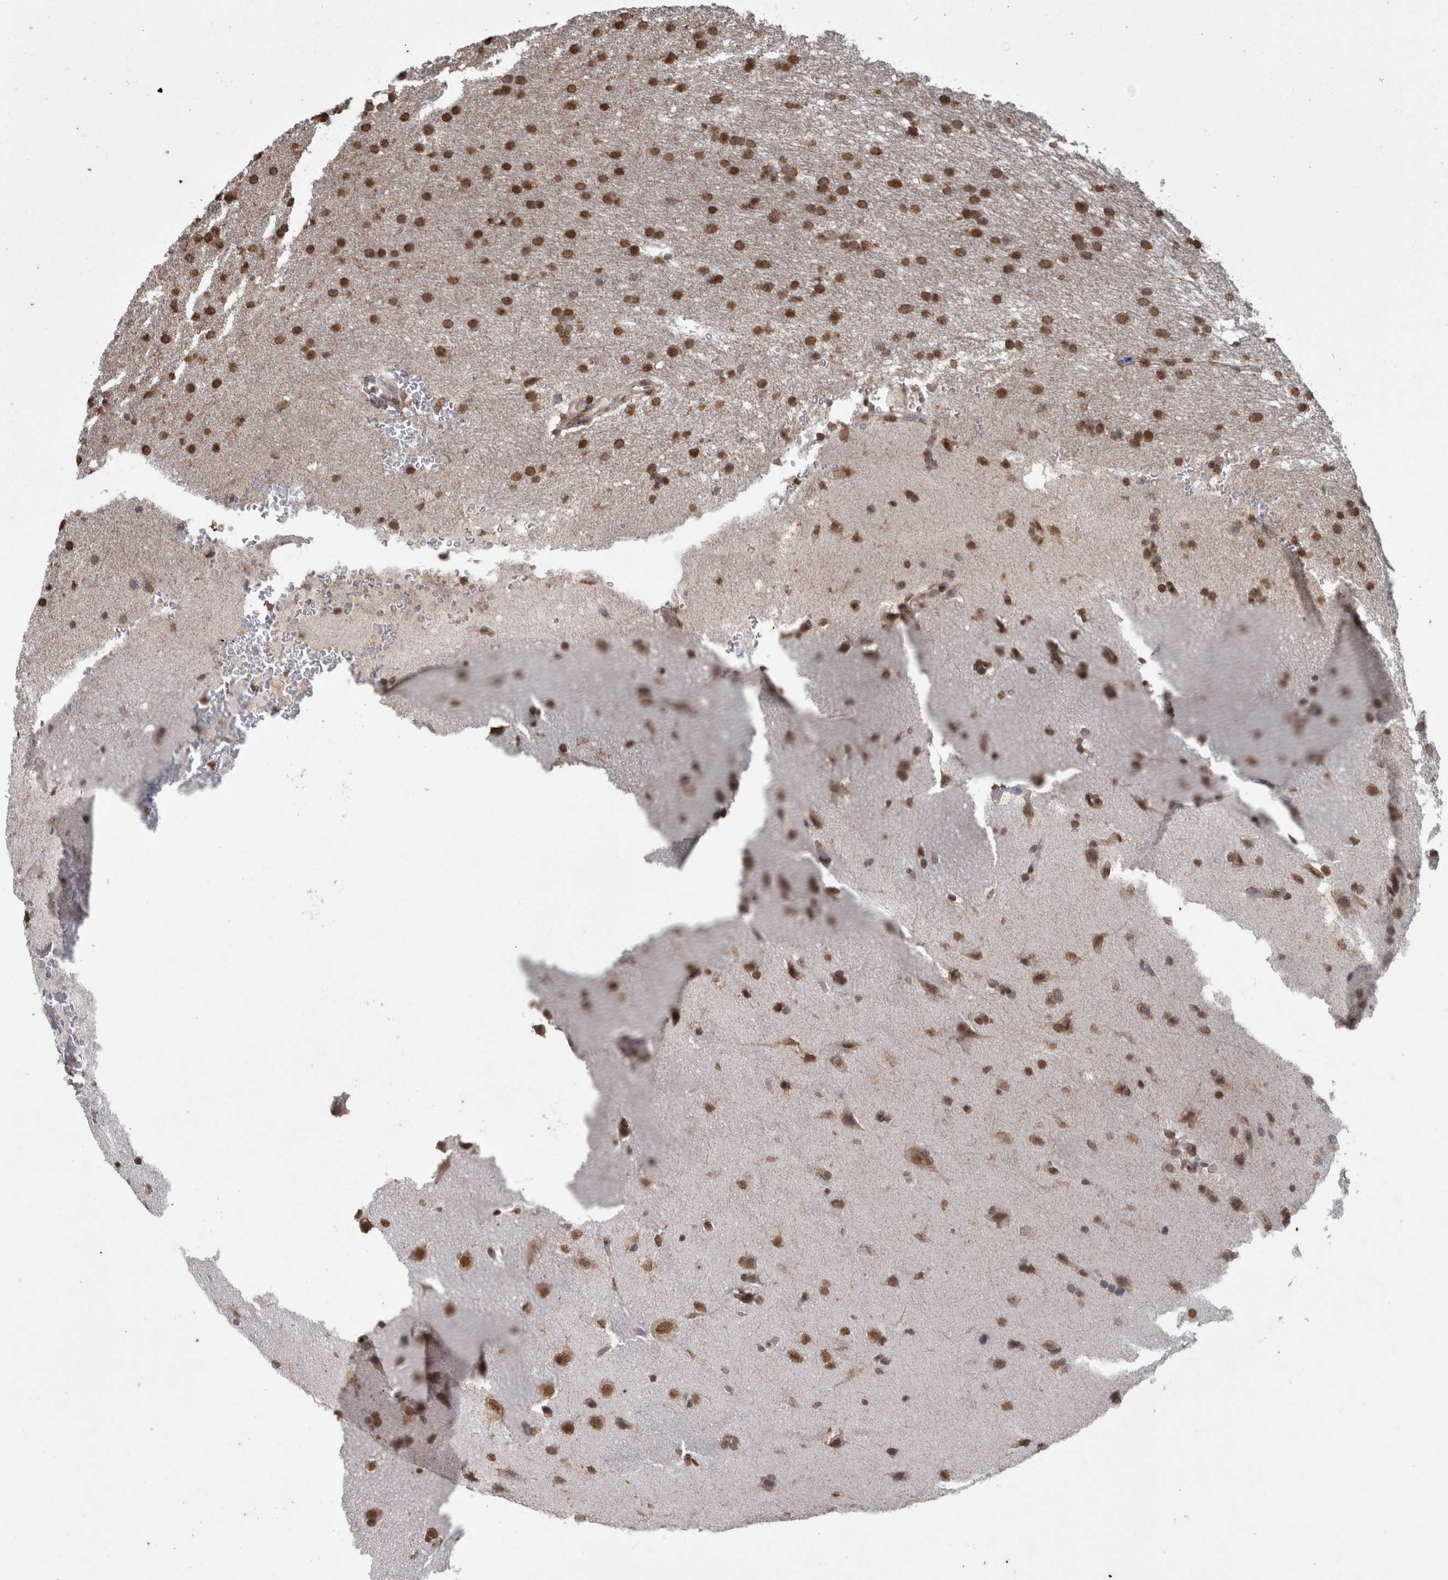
{"staining": {"intensity": "strong", "quantity": ">75%", "location": "nuclear"}, "tissue": "glioma", "cell_type": "Tumor cells", "image_type": "cancer", "snomed": [{"axis": "morphology", "description": "Glioma, malignant, Low grade"}, {"axis": "topography", "description": "Brain"}], "caption": "This micrograph demonstrates immunohistochemistry (IHC) staining of human malignant low-grade glioma, with high strong nuclear expression in about >75% of tumor cells.", "gene": "SMAD7", "patient": {"sex": "female", "age": 37}}